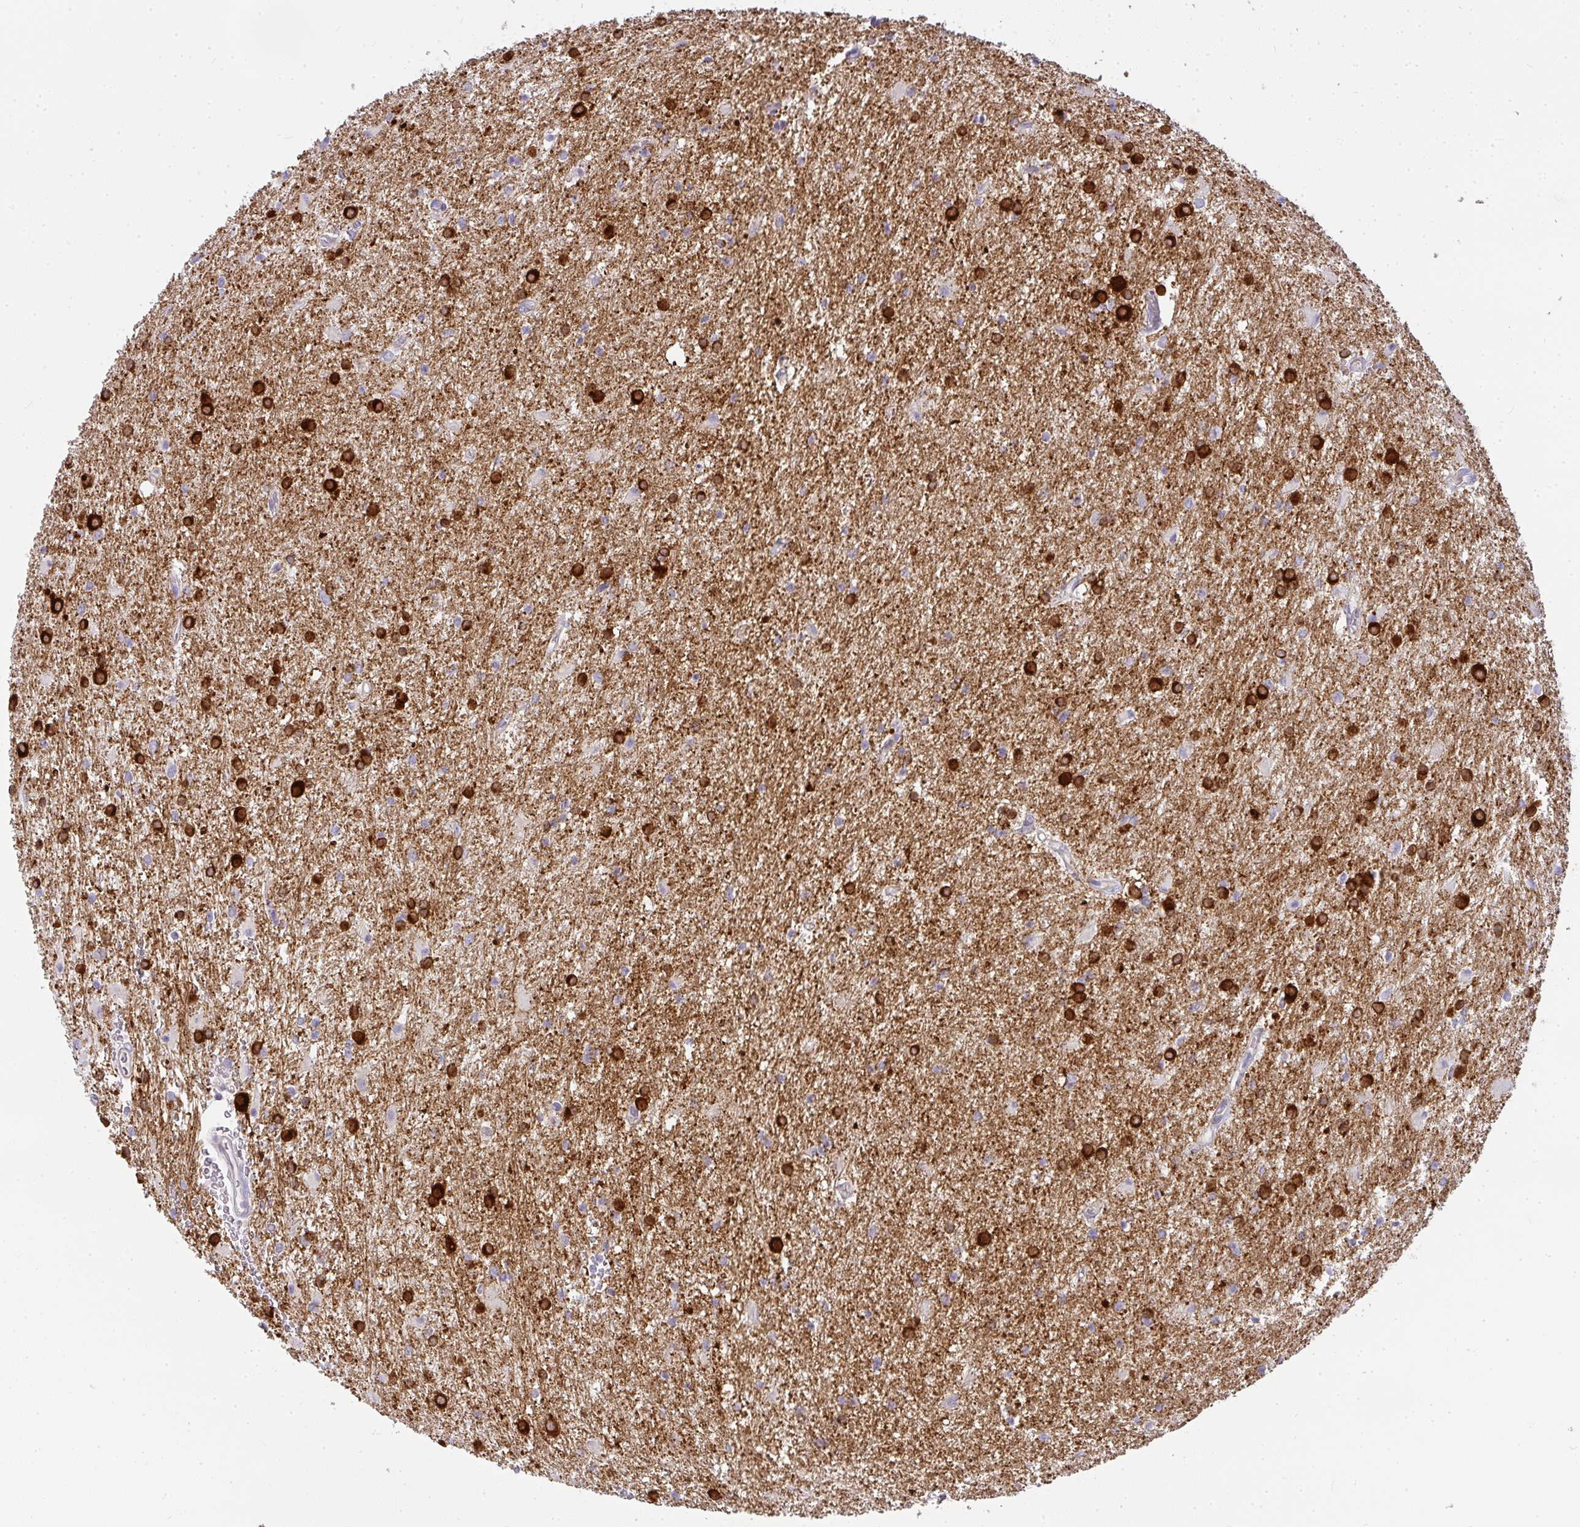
{"staining": {"intensity": "strong", "quantity": "25%-75%", "location": "cytoplasmic/membranous"}, "tissue": "glioma", "cell_type": "Tumor cells", "image_type": "cancer", "snomed": [{"axis": "morphology", "description": "Glioma, malignant, High grade"}, {"axis": "topography", "description": "Brain"}], "caption": "A high amount of strong cytoplasmic/membranous staining is seen in about 25%-75% of tumor cells in glioma tissue.", "gene": "LIPE", "patient": {"sex": "female", "age": 50}}